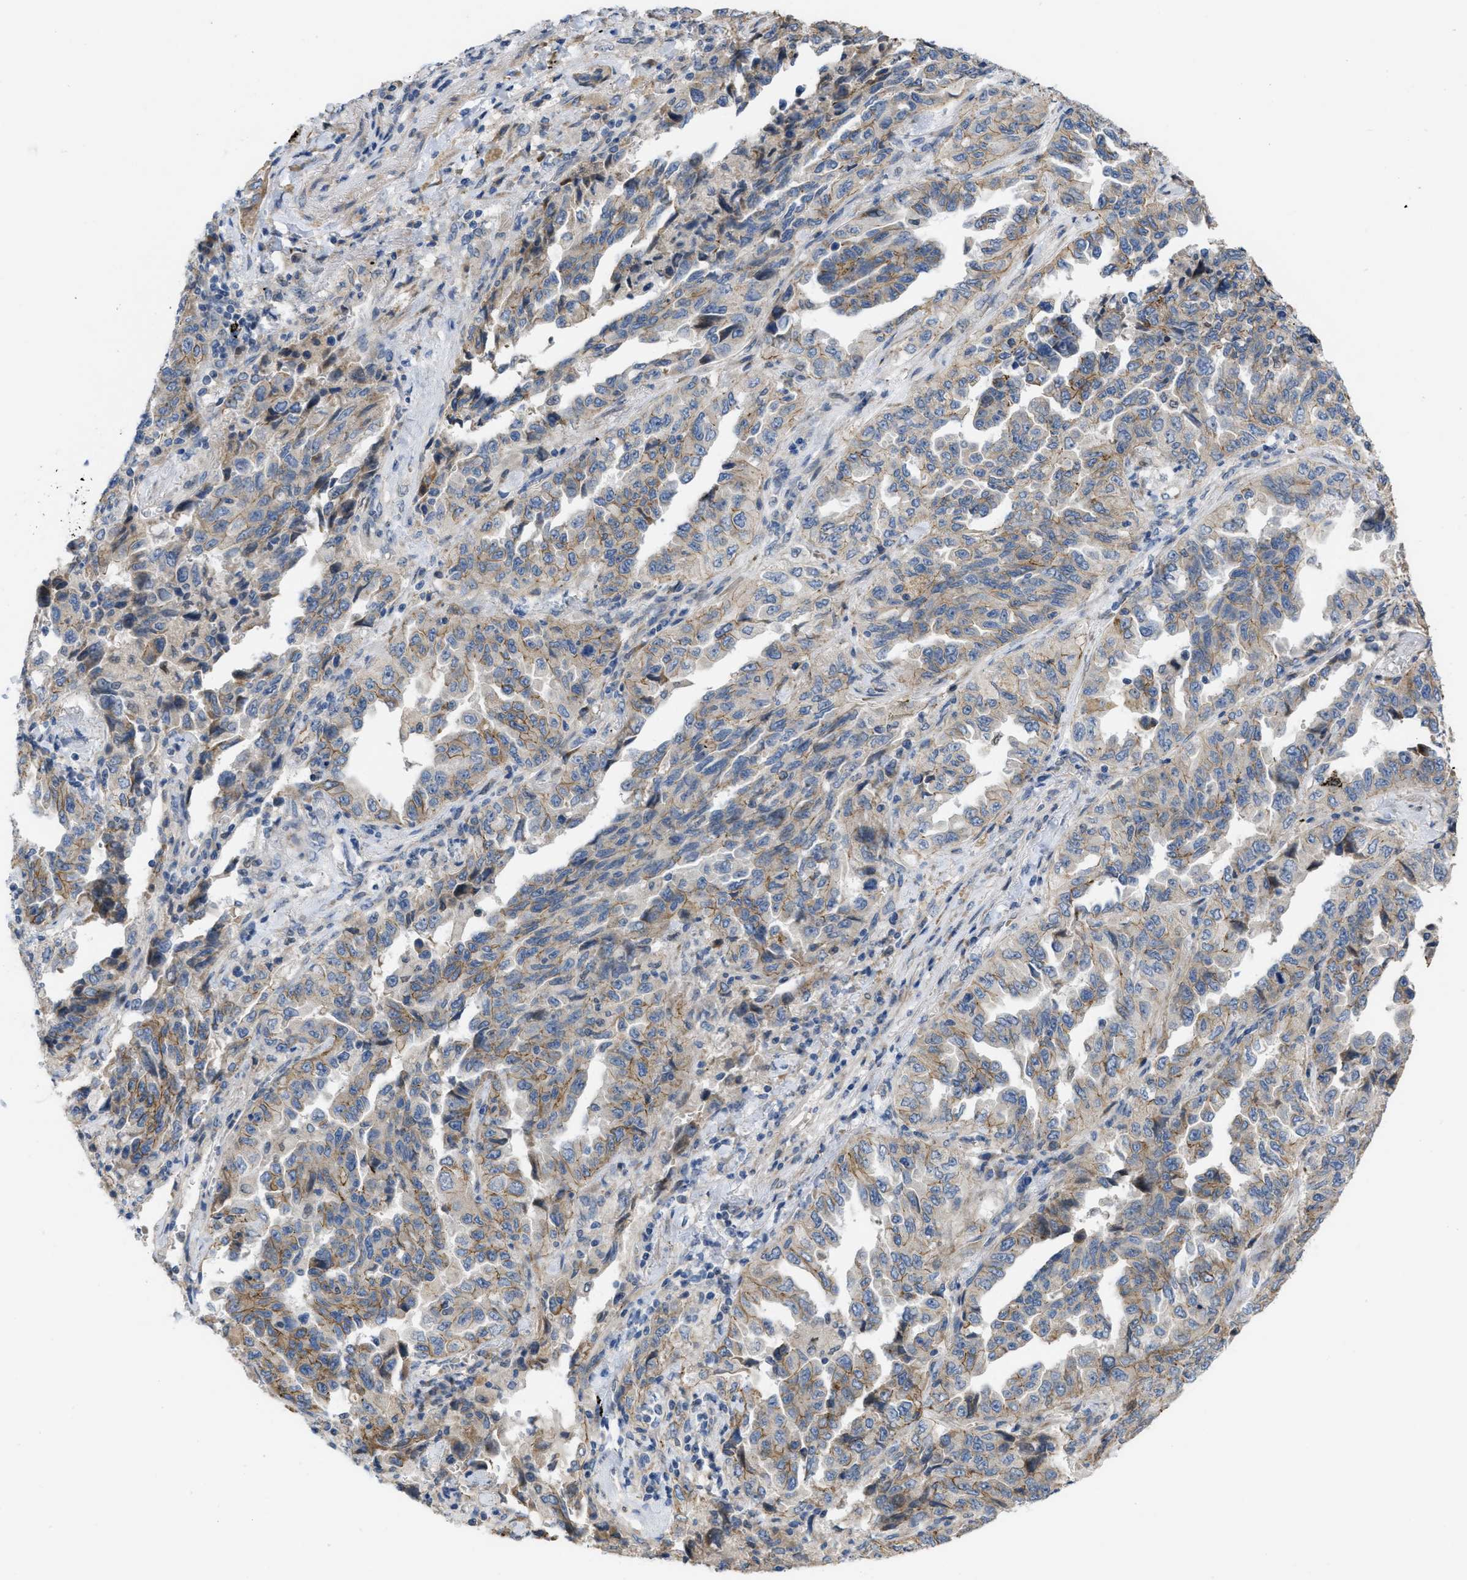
{"staining": {"intensity": "moderate", "quantity": "<25%", "location": "cytoplasmic/membranous"}, "tissue": "lung cancer", "cell_type": "Tumor cells", "image_type": "cancer", "snomed": [{"axis": "morphology", "description": "Adenocarcinoma, NOS"}, {"axis": "topography", "description": "Lung"}], "caption": "Brown immunohistochemical staining in adenocarcinoma (lung) demonstrates moderate cytoplasmic/membranous expression in approximately <25% of tumor cells. Using DAB (brown) and hematoxylin (blue) stains, captured at high magnification using brightfield microscopy.", "gene": "CDPF1", "patient": {"sex": "female", "age": 51}}